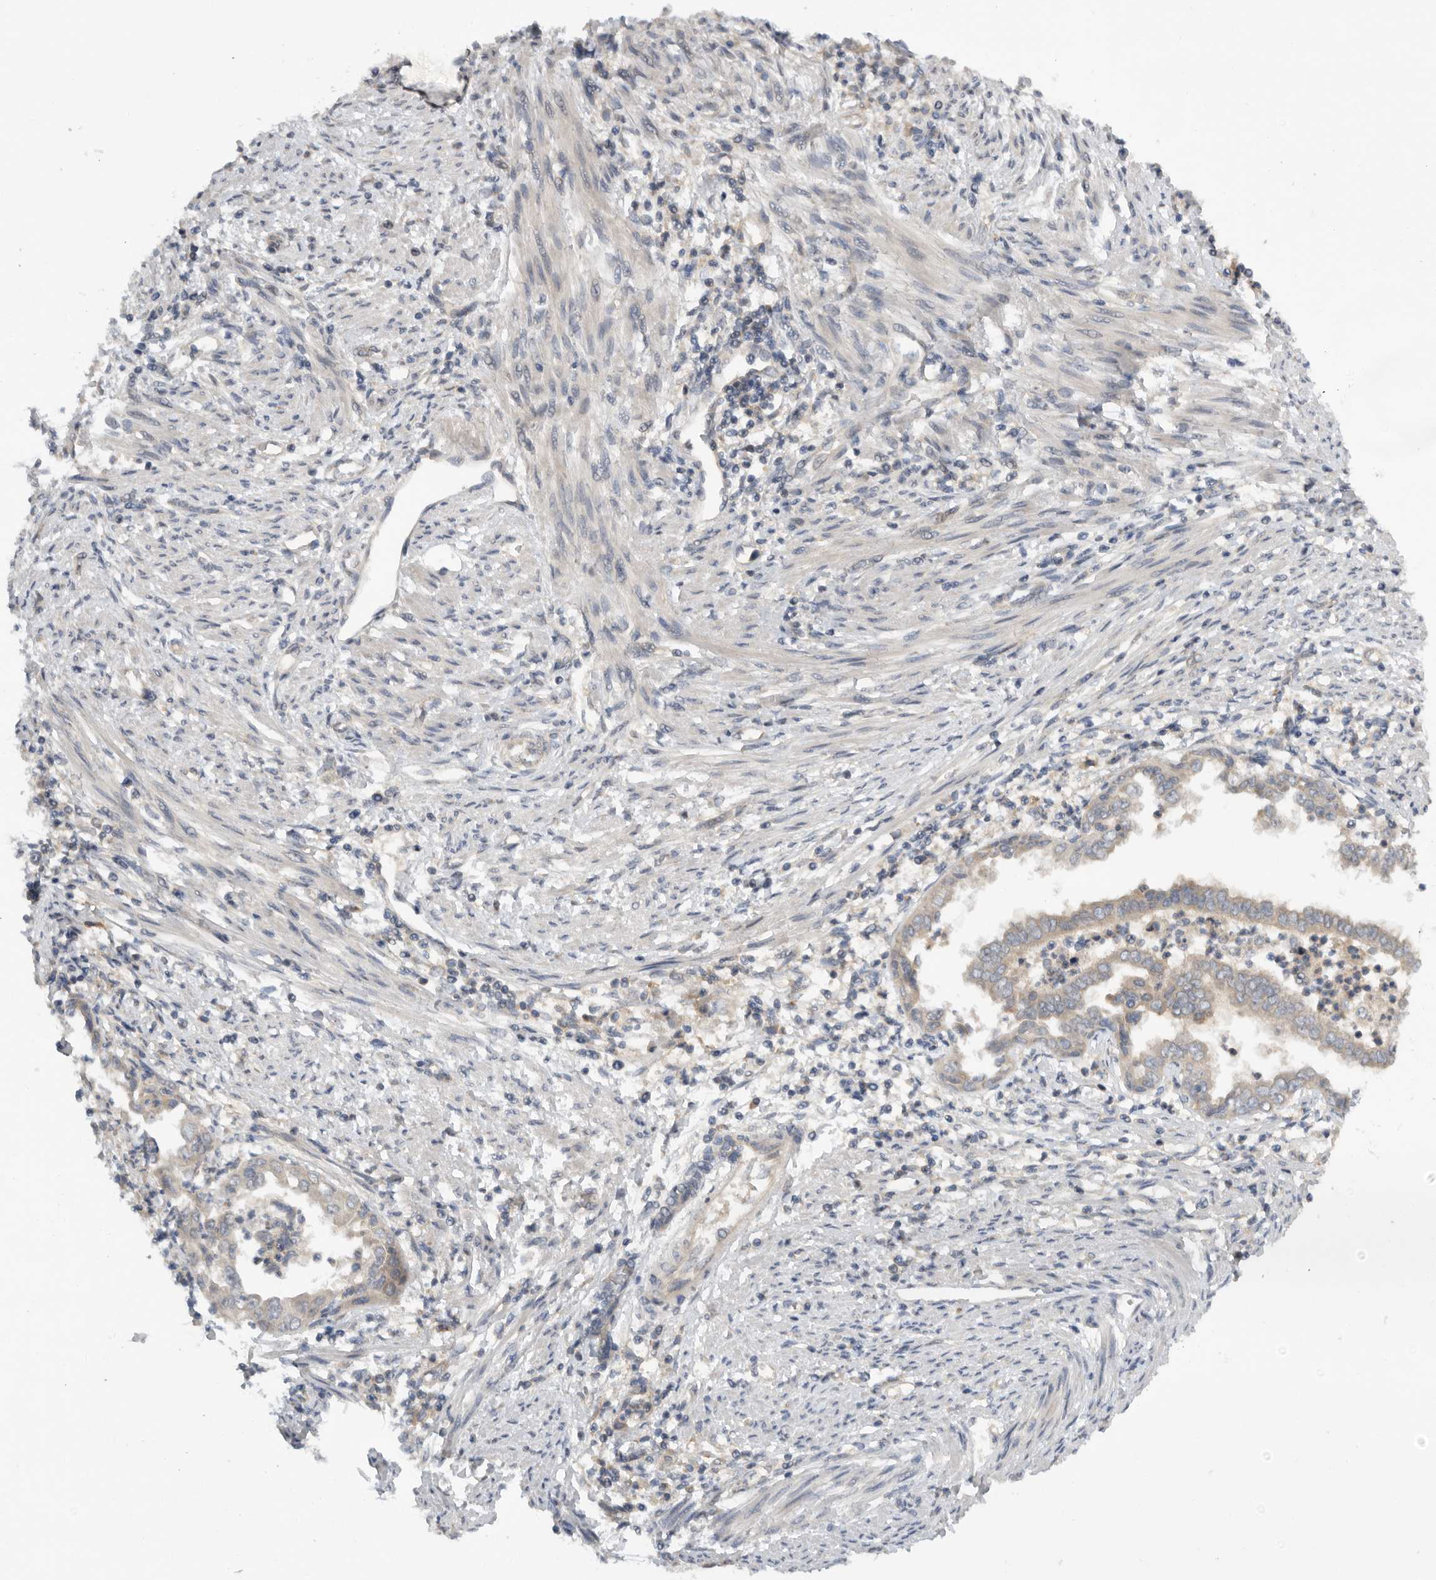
{"staining": {"intensity": "weak", "quantity": "<25%", "location": "cytoplasmic/membranous"}, "tissue": "endometrial cancer", "cell_type": "Tumor cells", "image_type": "cancer", "snomed": [{"axis": "morphology", "description": "Adenocarcinoma, NOS"}, {"axis": "topography", "description": "Endometrium"}], "caption": "Adenocarcinoma (endometrial) was stained to show a protein in brown. There is no significant positivity in tumor cells.", "gene": "AASDHPPT", "patient": {"sex": "female", "age": 85}}